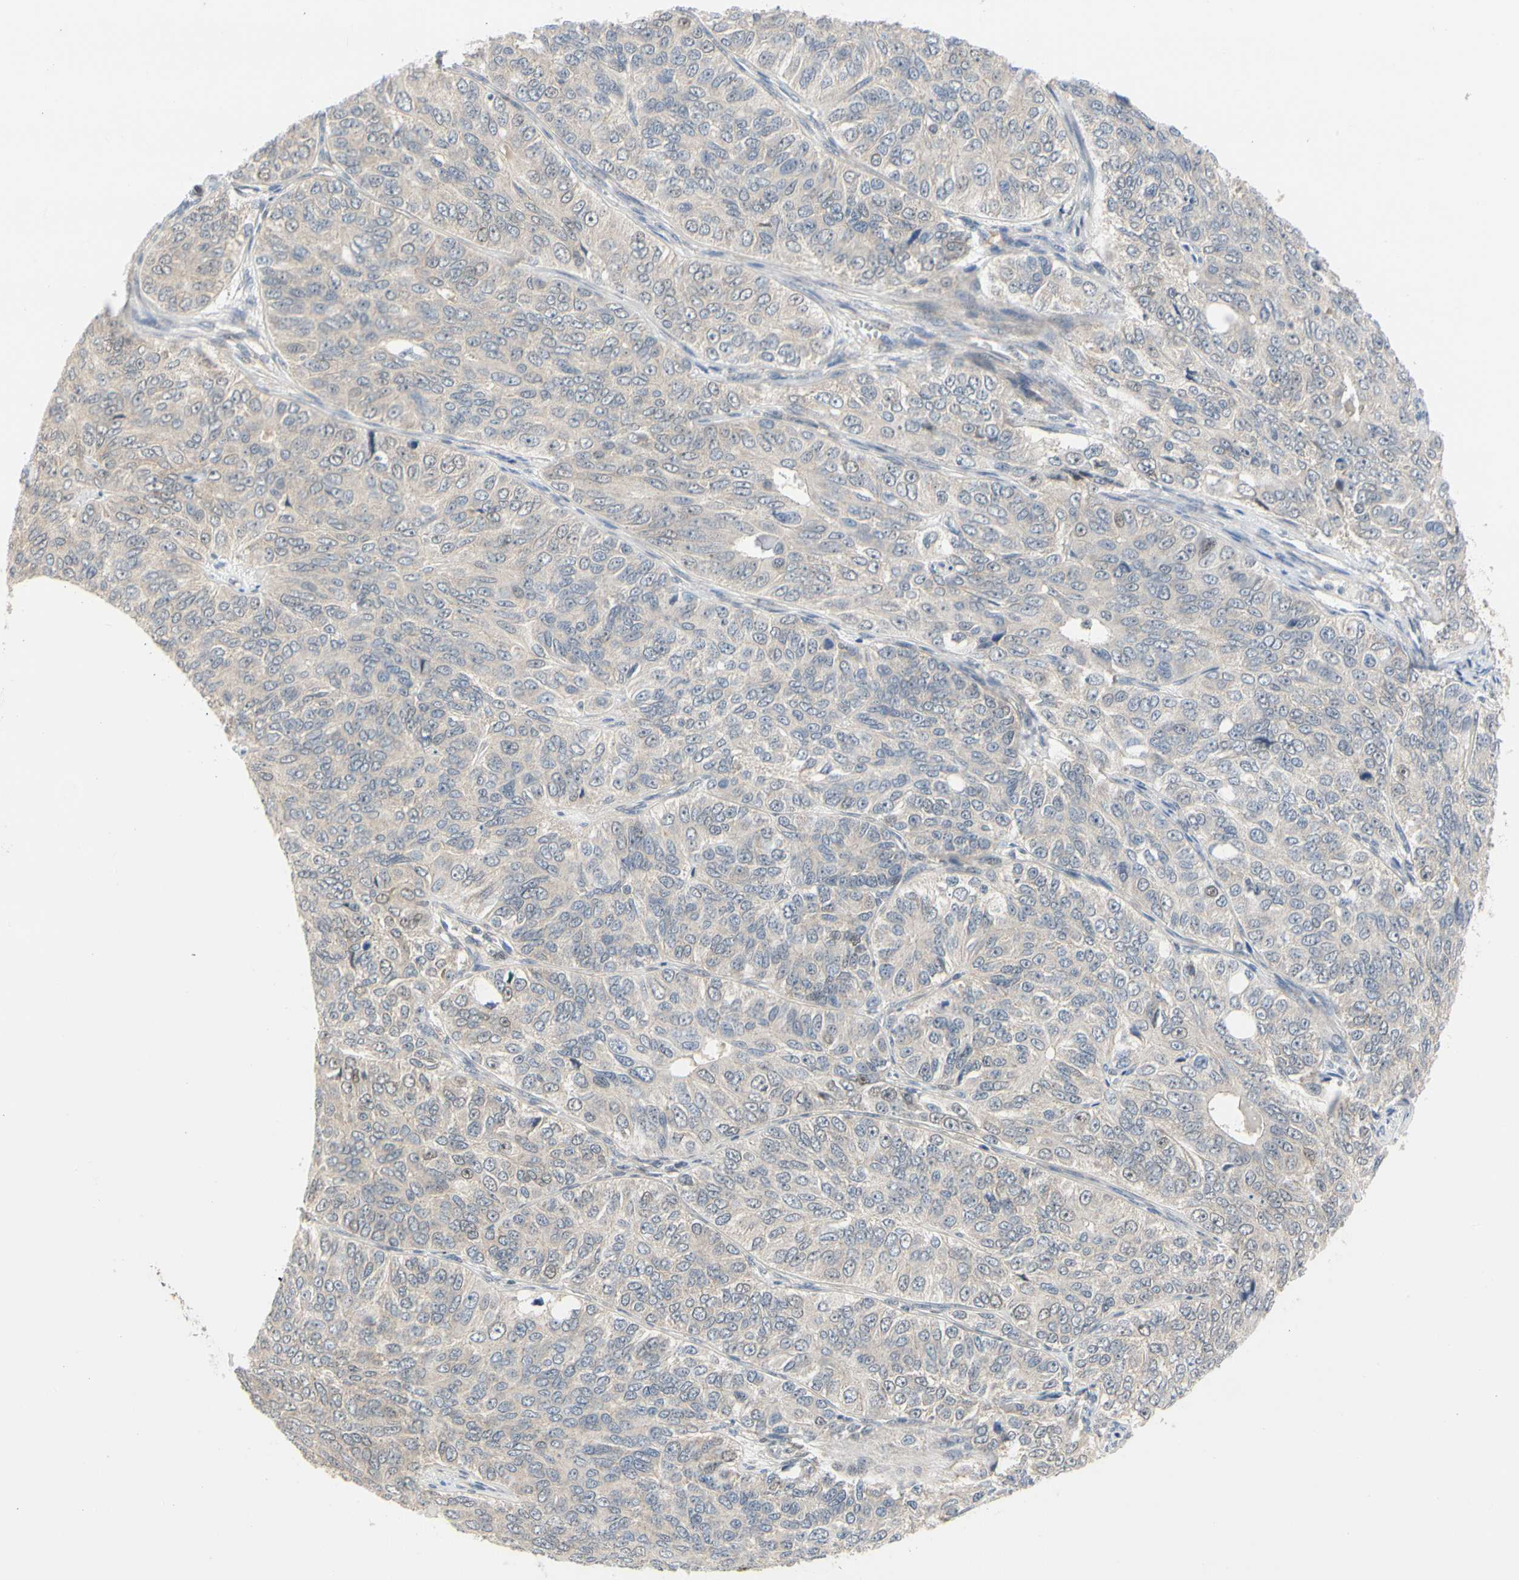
{"staining": {"intensity": "weak", "quantity": ">75%", "location": "cytoplasmic/membranous"}, "tissue": "ovarian cancer", "cell_type": "Tumor cells", "image_type": "cancer", "snomed": [{"axis": "morphology", "description": "Carcinoma, endometroid"}, {"axis": "topography", "description": "Ovary"}], "caption": "Immunohistochemical staining of endometroid carcinoma (ovarian) reveals low levels of weak cytoplasmic/membranous positivity in about >75% of tumor cells. (DAB IHC with brightfield microscopy, high magnification).", "gene": "CDK5", "patient": {"sex": "female", "age": 51}}